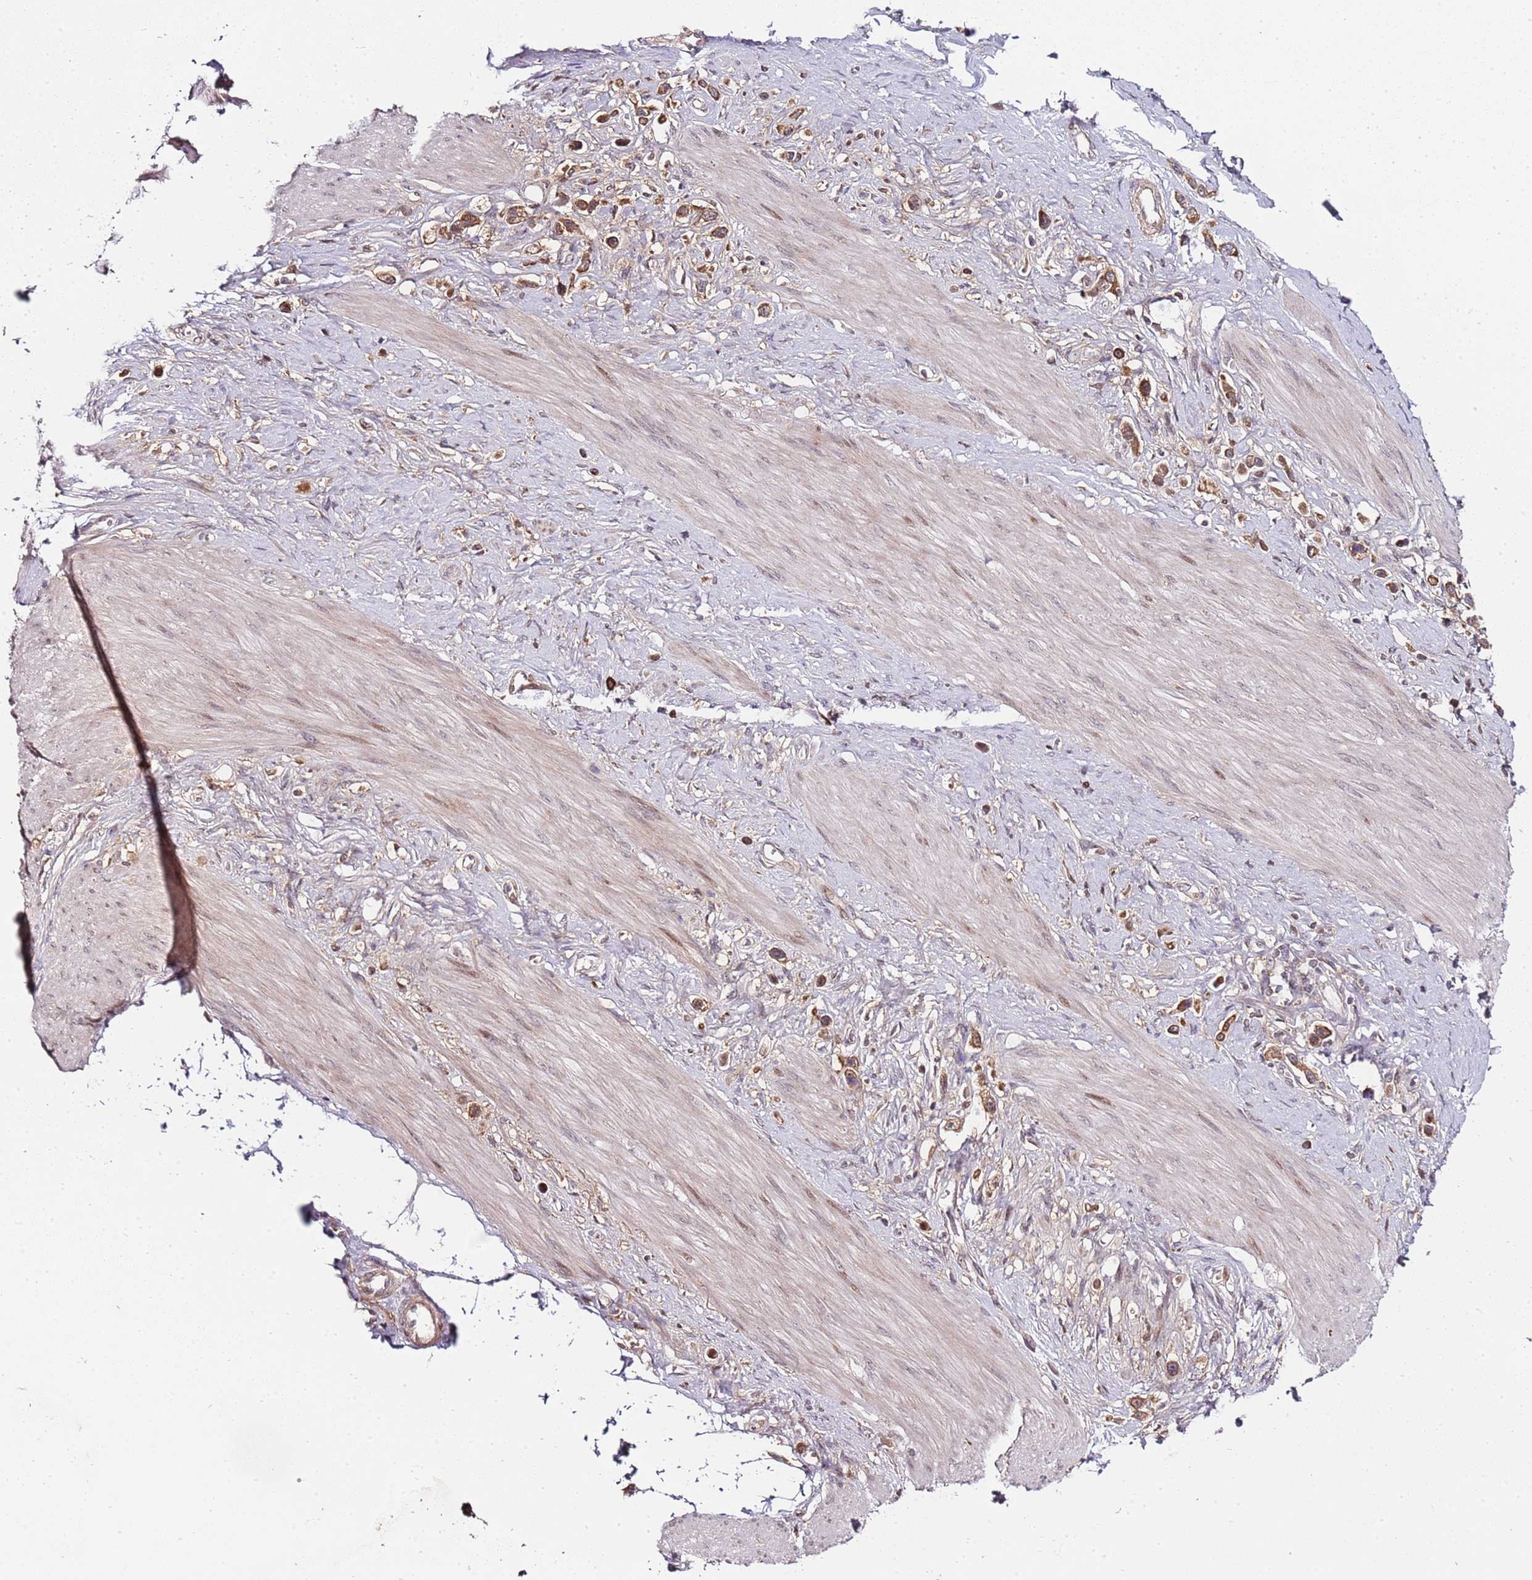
{"staining": {"intensity": "moderate", "quantity": ">75%", "location": "cytoplasmic/membranous"}, "tissue": "stomach cancer", "cell_type": "Tumor cells", "image_type": "cancer", "snomed": [{"axis": "morphology", "description": "Adenocarcinoma, NOS"}, {"axis": "topography", "description": "Stomach"}], "caption": "High-power microscopy captured an immunohistochemistry micrograph of stomach cancer (adenocarcinoma), revealing moderate cytoplasmic/membranous positivity in approximately >75% of tumor cells. (DAB (3,3'-diaminobenzidine) IHC with brightfield microscopy, high magnification).", "gene": "EDC3", "patient": {"sex": "female", "age": 65}}